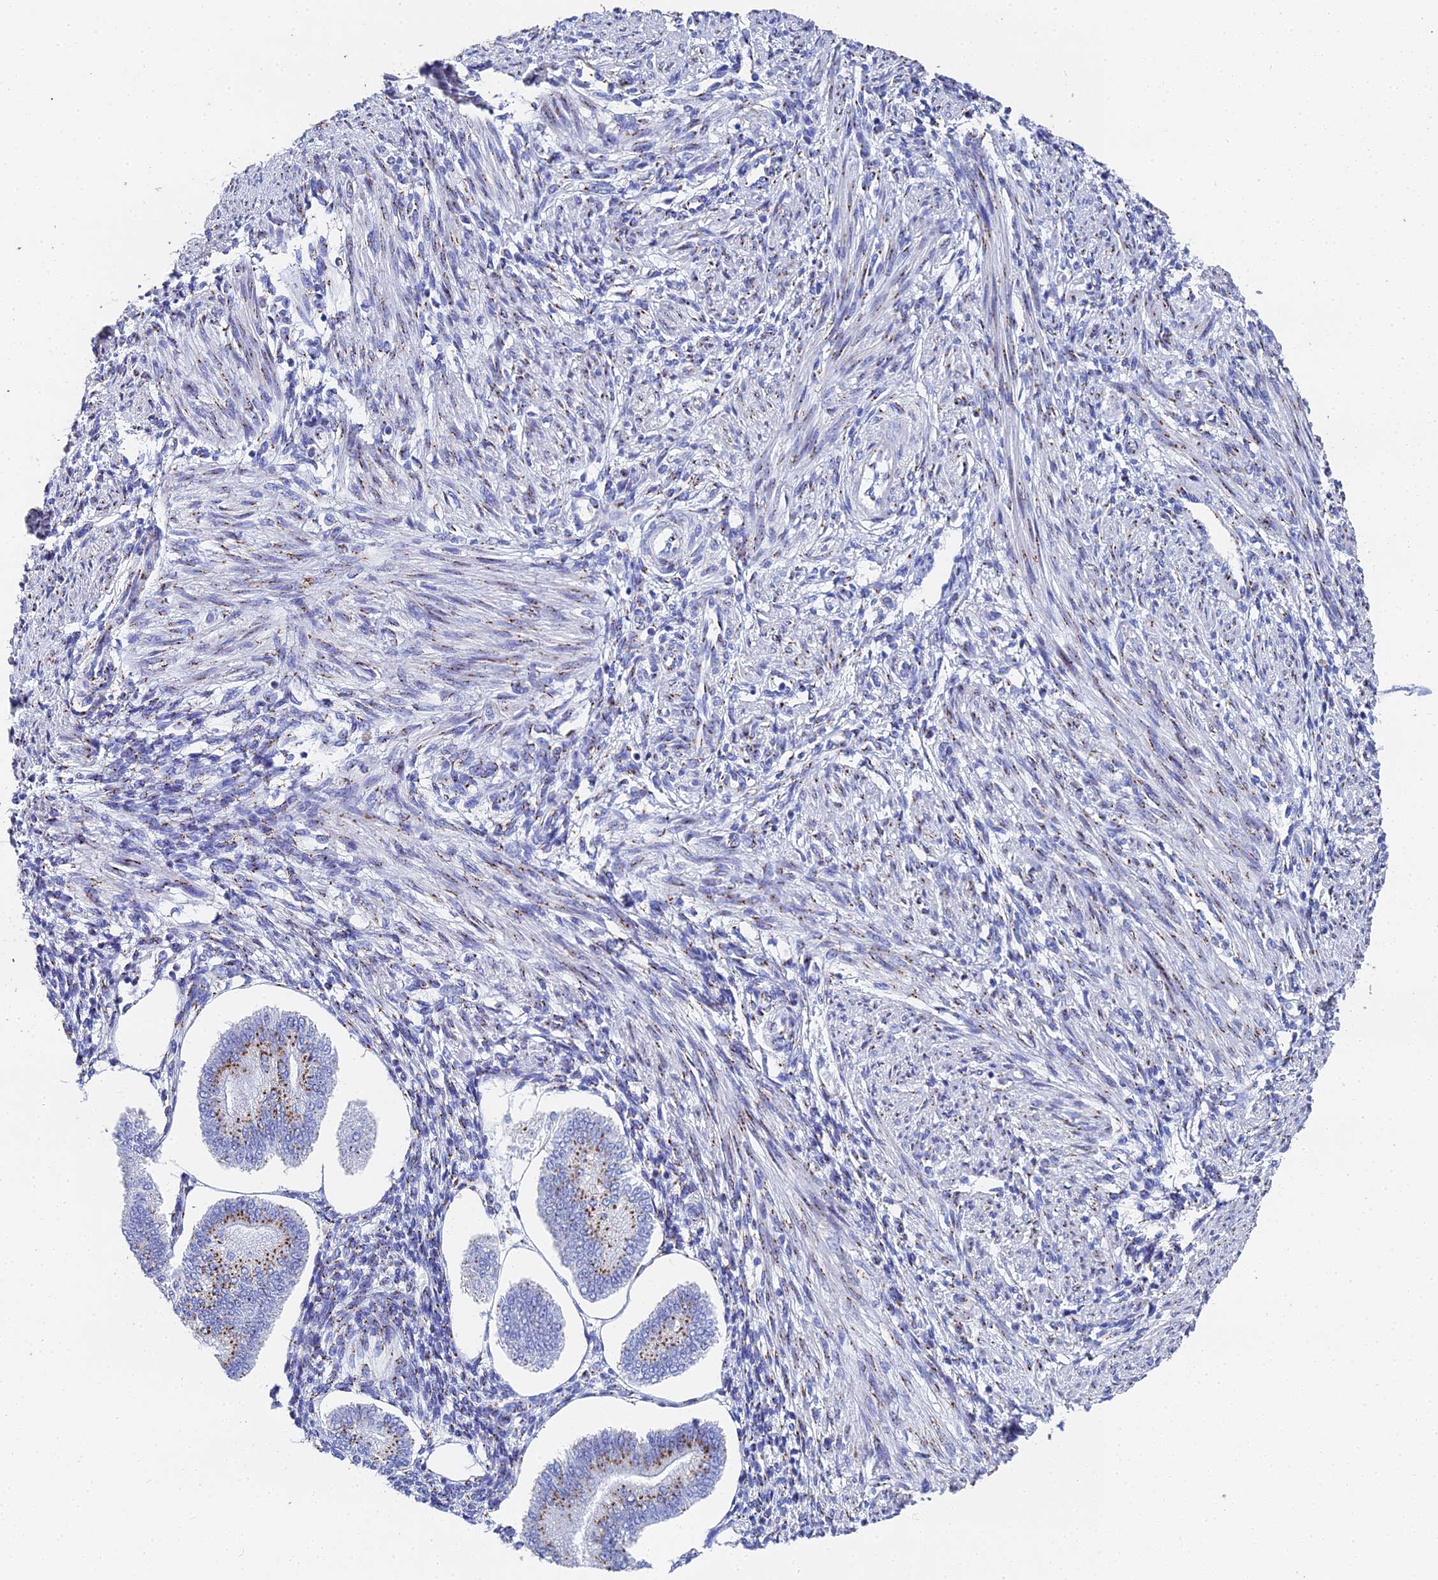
{"staining": {"intensity": "moderate", "quantity": "25%-75%", "location": "cytoplasmic/membranous"}, "tissue": "endometrium", "cell_type": "Cells in endometrial stroma", "image_type": "normal", "snomed": [{"axis": "morphology", "description": "Normal tissue, NOS"}, {"axis": "topography", "description": "Endometrium"}], "caption": "Cells in endometrial stroma exhibit medium levels of moderate cytoplasmic/membranous positivity in about 25%-75% of cells in unremarkable endometrium. Immunohistochemistry (ihc) stains the protein of interest in brown and the nuclei are stained blue.", "gene": "ENSG00000268674", "patient": {"sex": "female", "age": 34}}